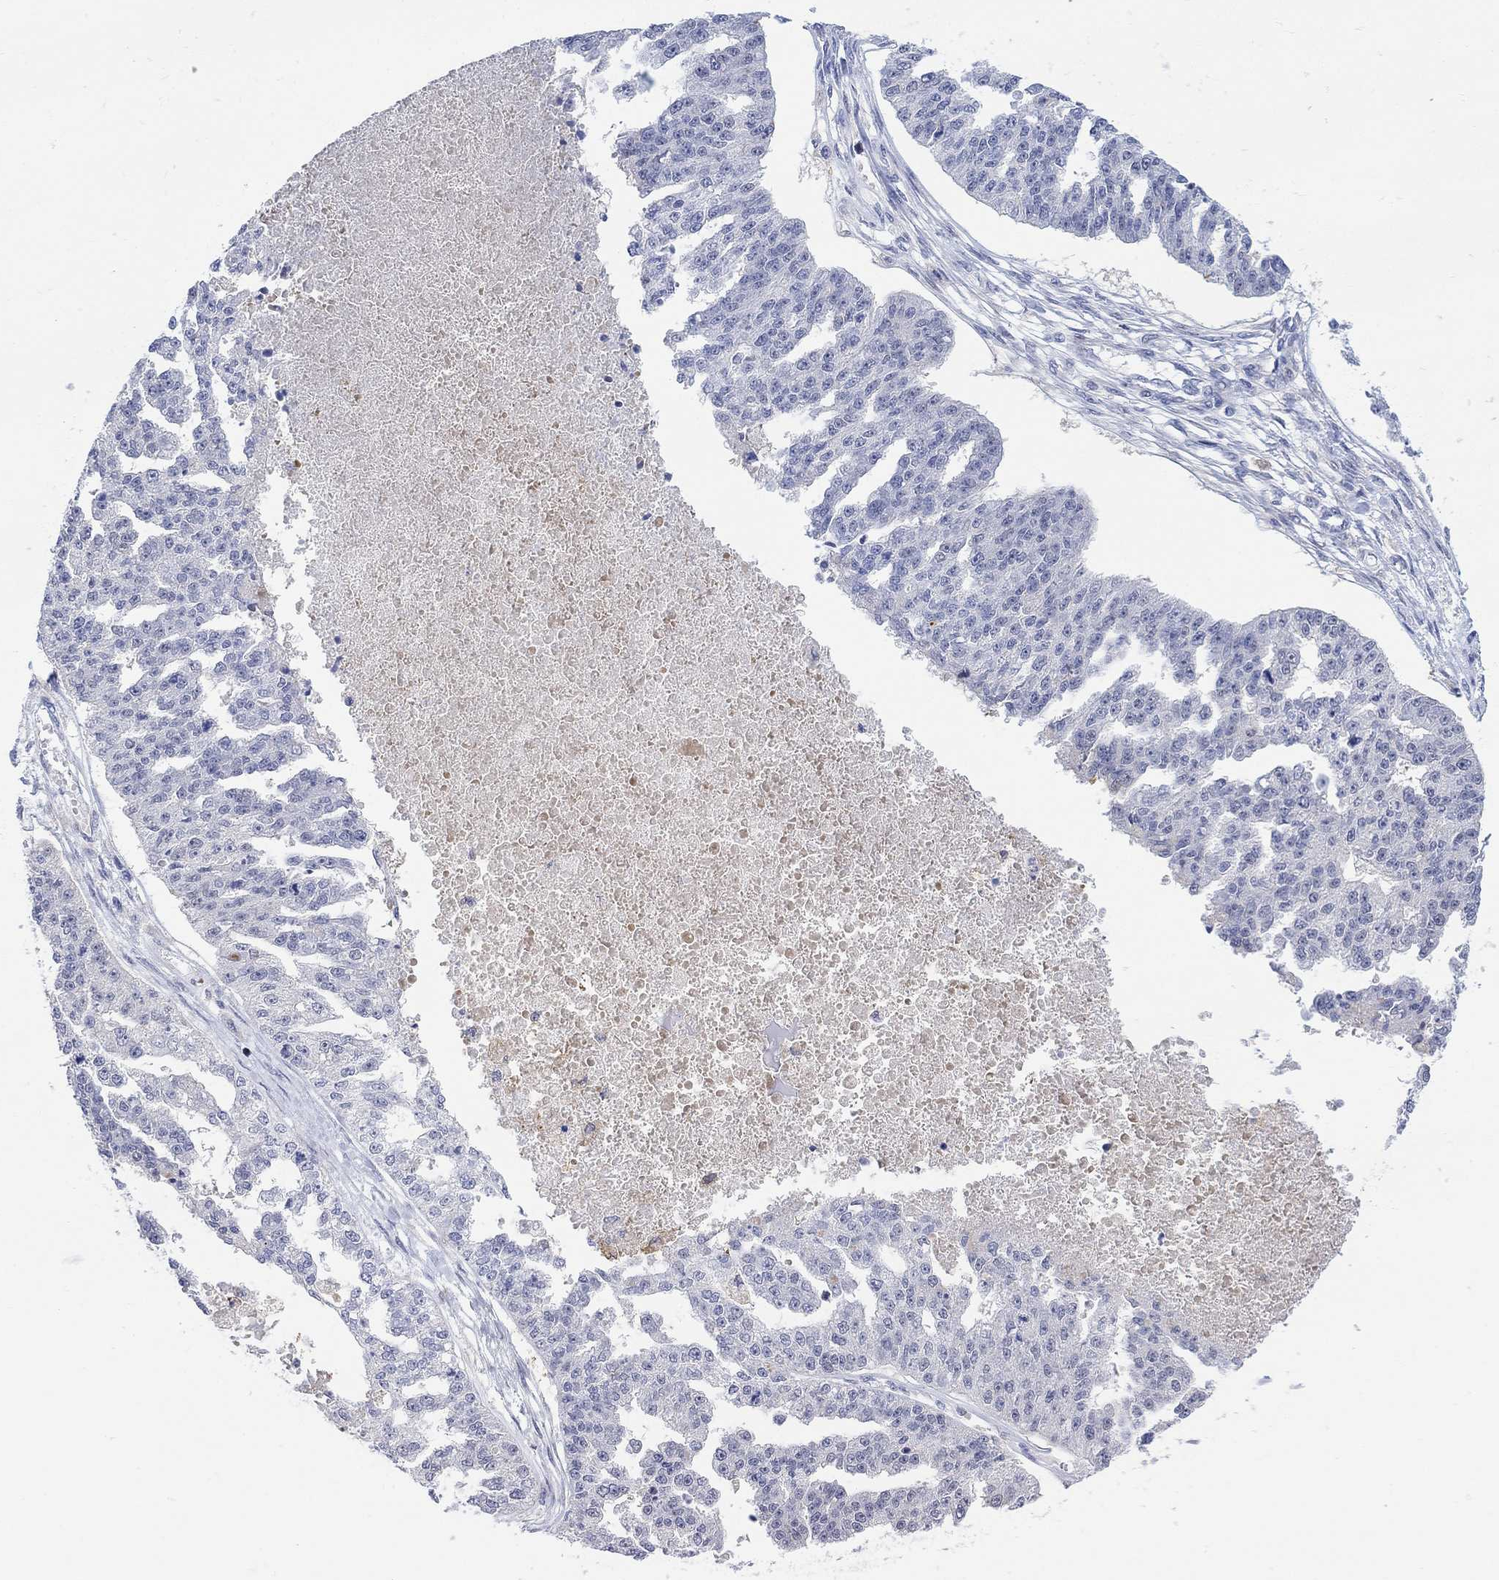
{"staining": {"intensity": "negative", "quantity": "none", "location": "none"}, "tissue": "ovarian cancer", "cell_type": "Tumor cells", "image_type": "cancer", "snomed": [{"axis": "morphology", "description": "Cystadenocarcinoma, serous, NOS"}, {"axis": "topography", "description": "Ovary"}], "caption": "There is no significant expression in tumor cells of ovarian serous cystadenocarcinoma.", "gene": "ARSK", "patient": {"sex": "female", "age": 58}}